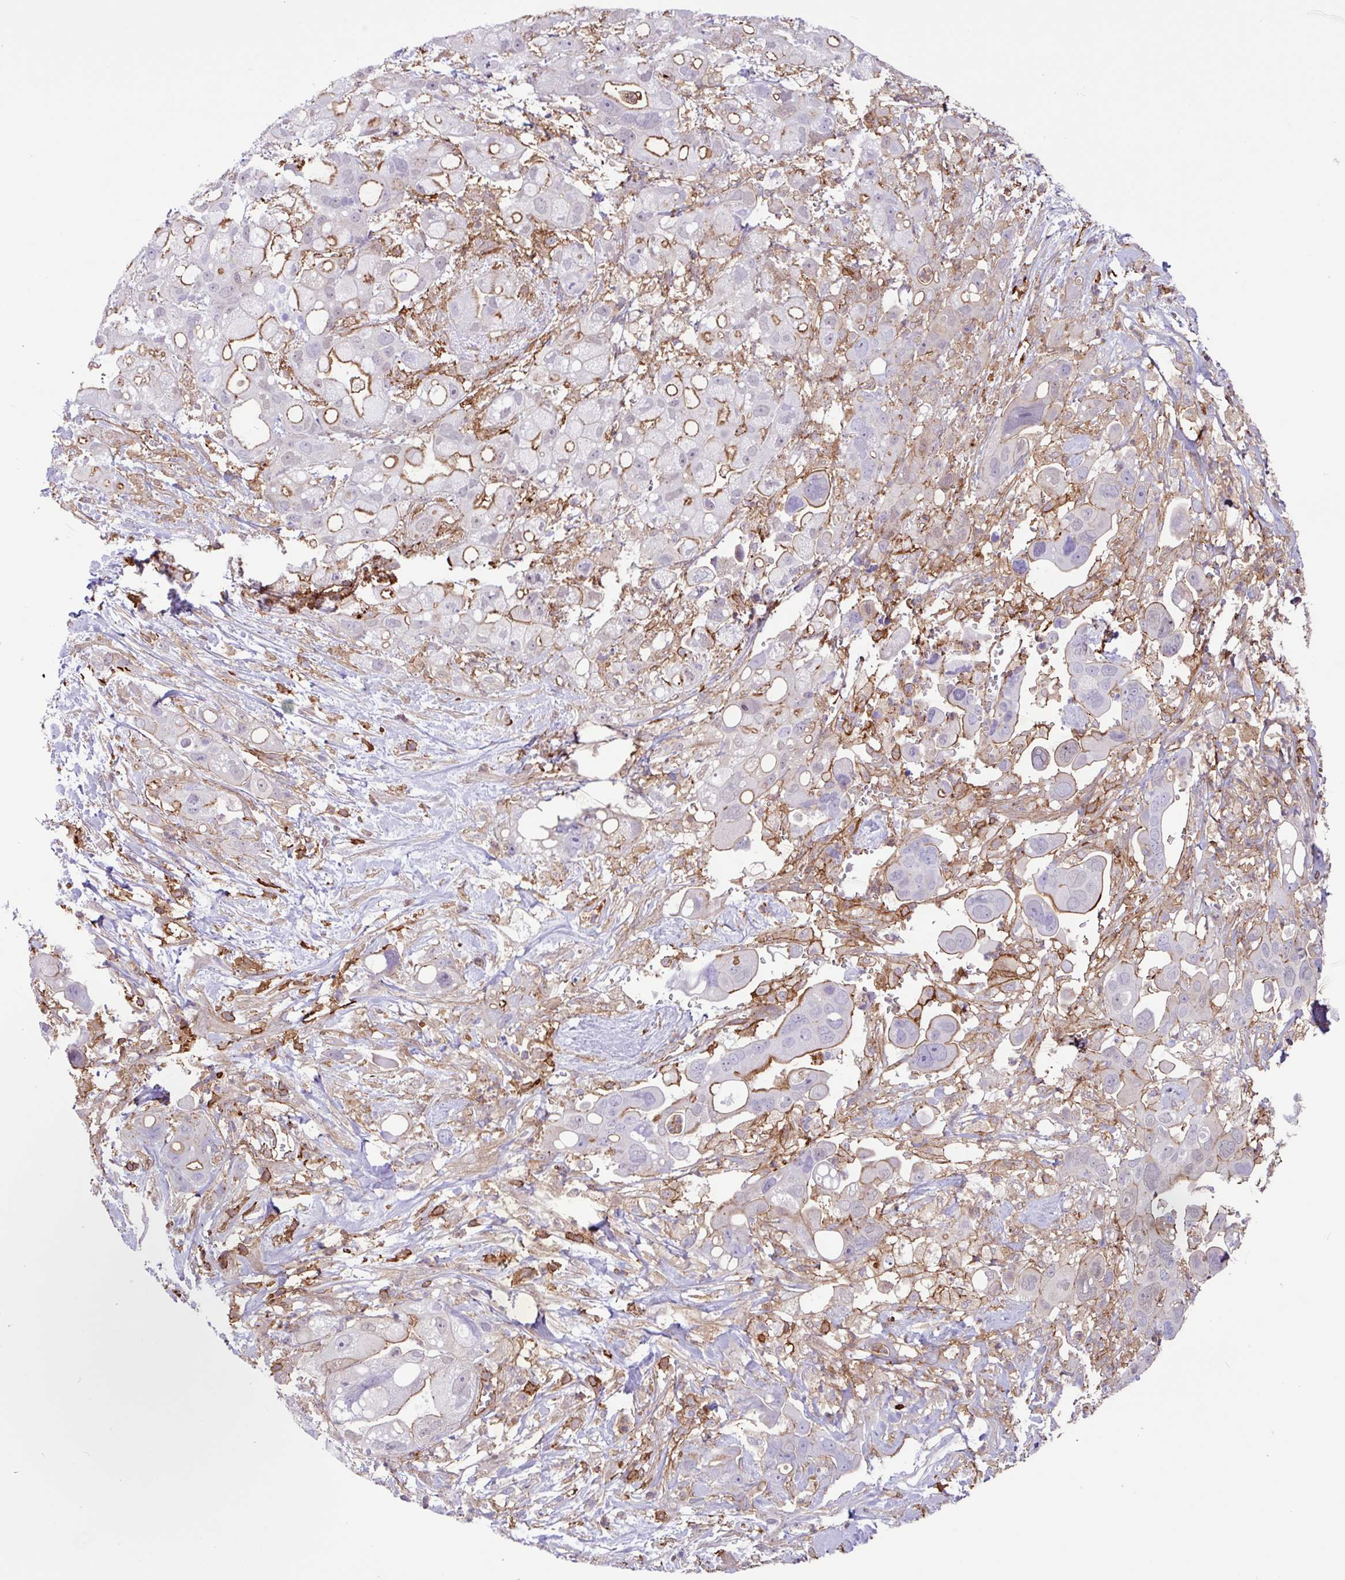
{"staining": {"intensity": "moderate", "quantity": "25%-75%", "location": "cytoplasmic/membranous"}, "tissue": "pancreatic cancer", "cell_type": "Tumor cells", "image_type": "cancer", "snomed": [{"axis": "morphology", "description": "Adenocarcinoma, NOS"}, {"axis": "topography", "description": "Pancreas"}], "caption": "Pancreatic cancer tissue demonstrates moderate cytoplasmic/membranous positivity in approximately 25%-75% of tumor cells, visualized by immunohistochemistry.", "gene": "PPP1R18", "patient": {"sex": "male", "age": 68}}